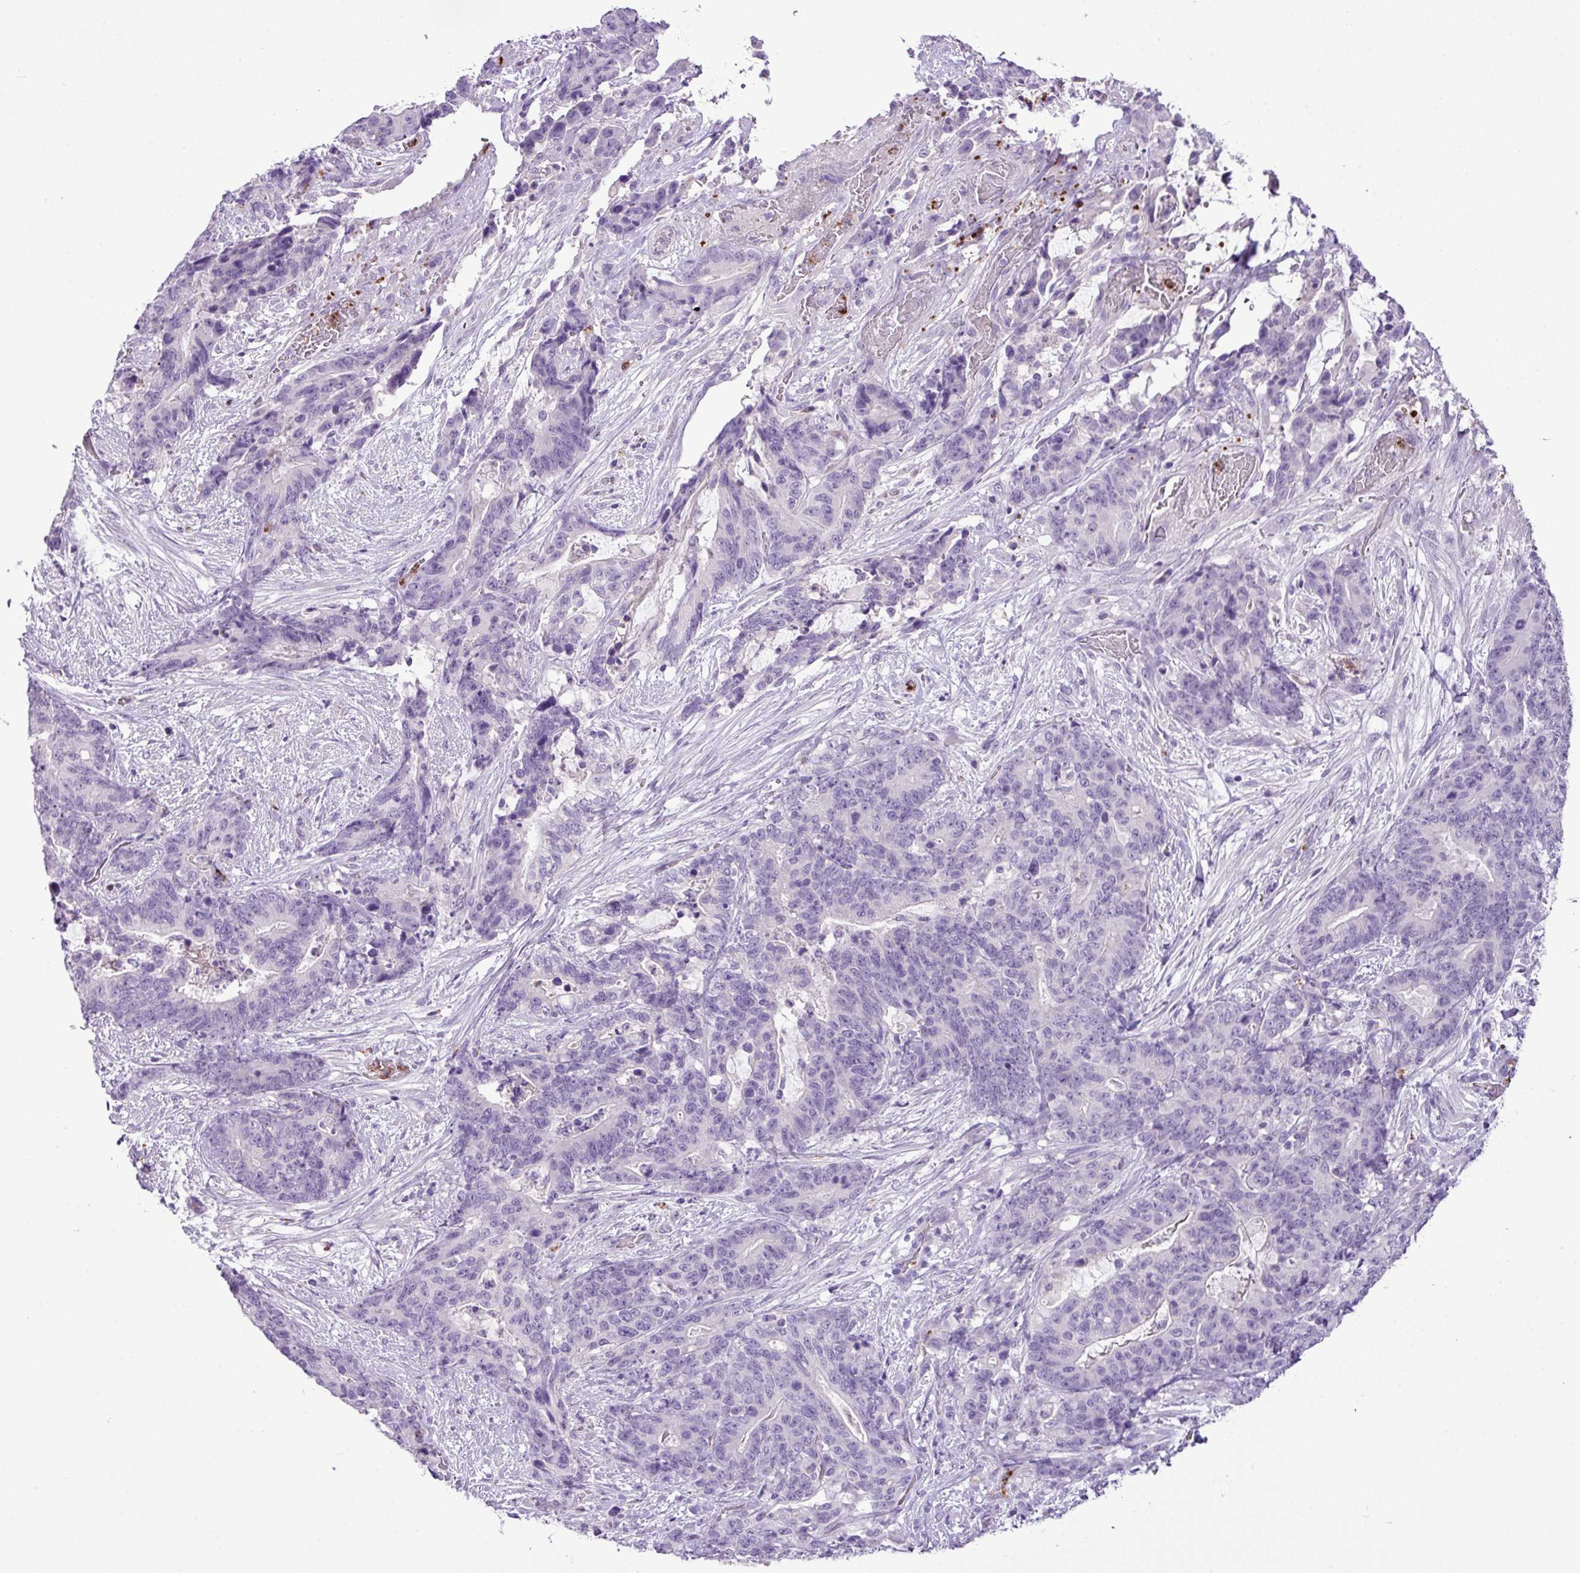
{"staining": {"intensity": "negative", "quantity": "none", "location": "none"}, "tissue": "stomach cancer", "cell_type": "Tumor cells", "image_type": "cancer", "snomed": [{"axis": "morphology", "description": "Normal tissue, NOS"}, {"axis": "morphology", "description": "Adenocarcinoma, NOS"}, {"axis": "topography", "description": "Stomach"}], "caption": "The immunohistochemistry histopathology image has no significant staining in tumor cells of stomach cancer tissue.", "gene": "HTR3E", "patient": {"sex": "female", "age": 64}}